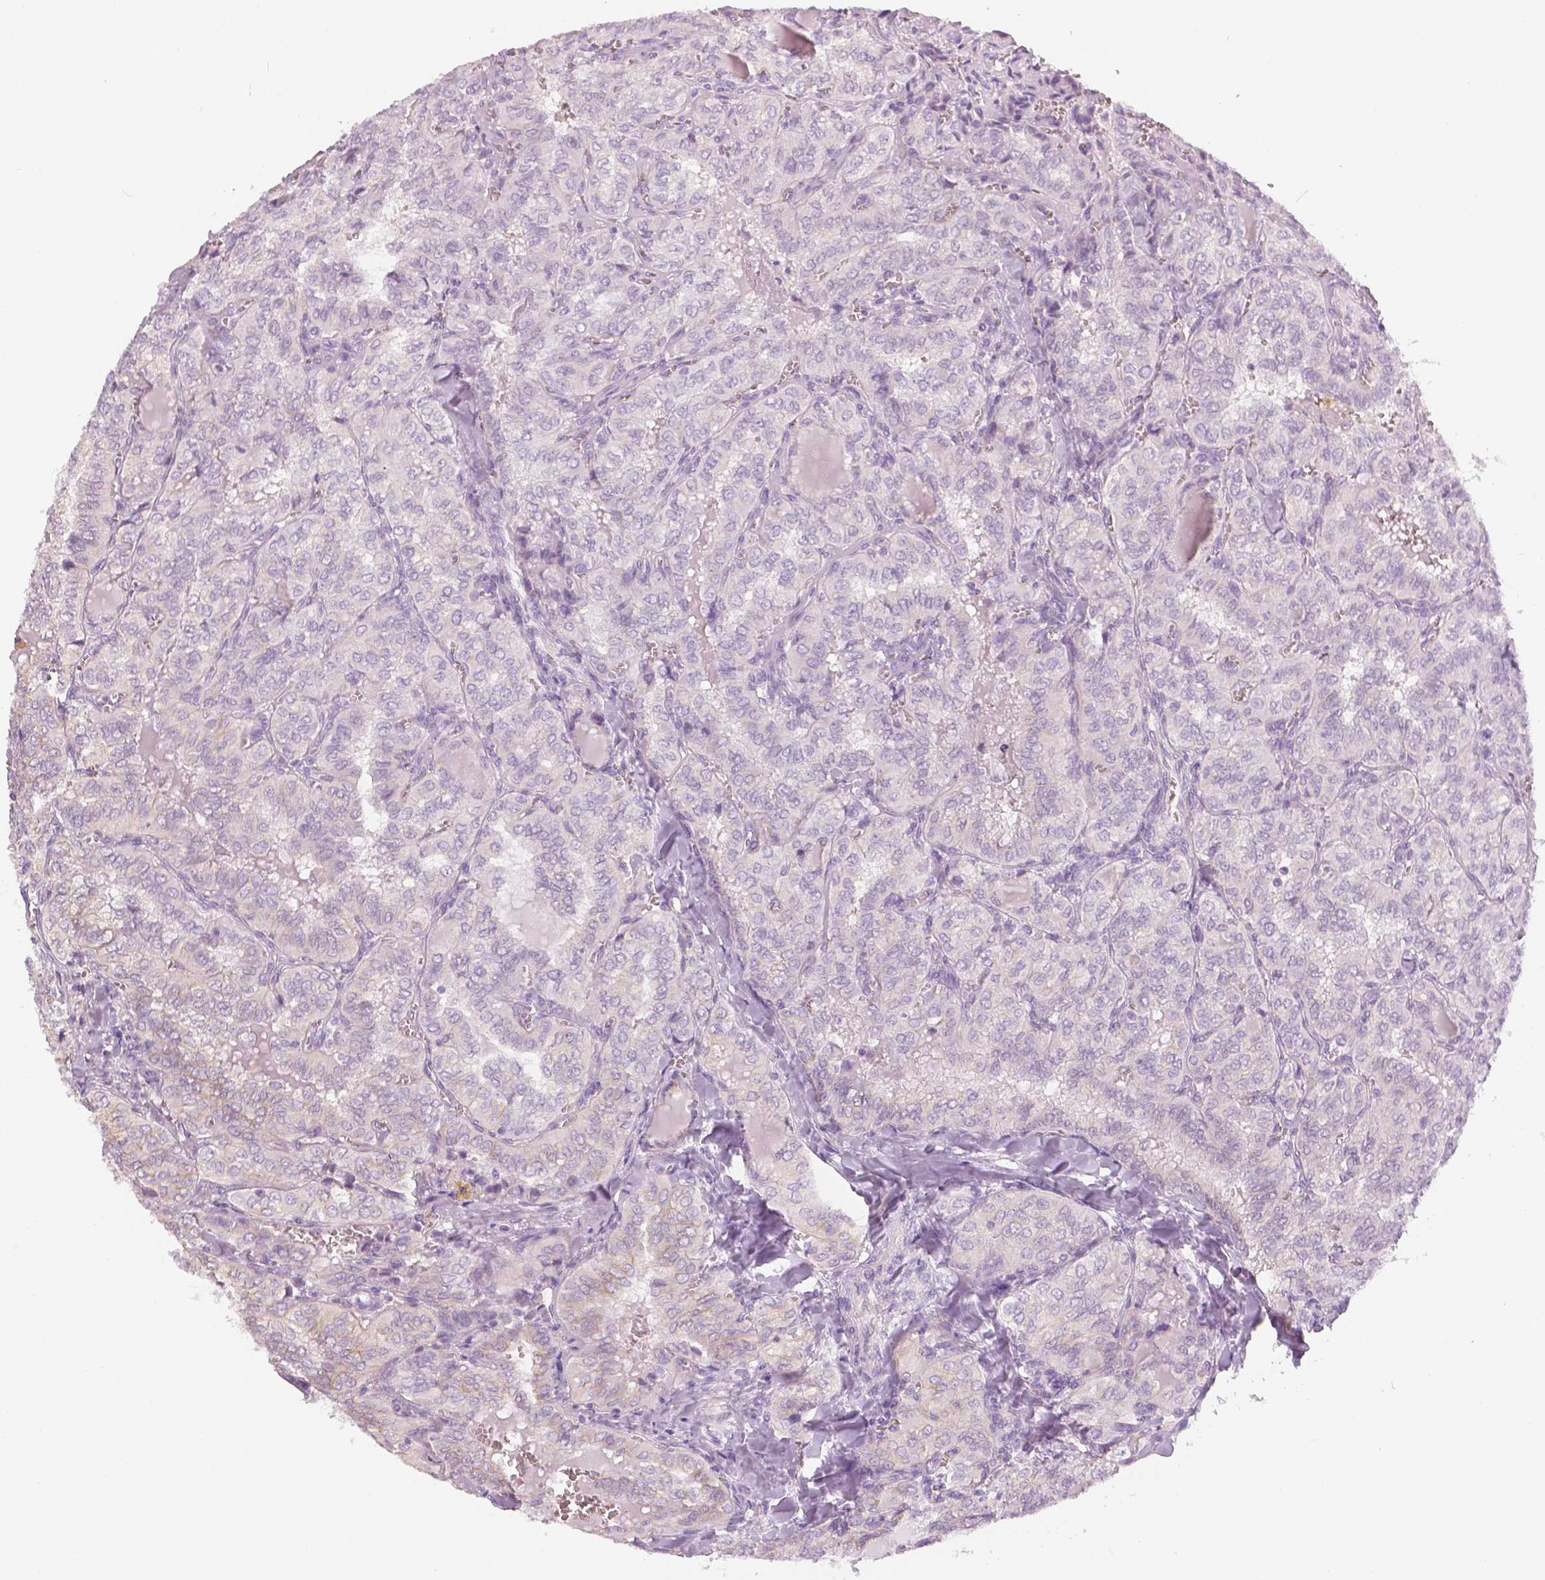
{"staining": {"intensity": "negative", "quantity": "none", "location": "none"}, "tissue": "thyroid cancer", "cell_type": "Tumor cells", "image_type": "cancer", "snomed": [{"axis": "morphology", "description": "Papillary adenocarcinoma, NOS"}, {"axis": "topography", "description": "Thyroid gland"}], "caption": "Photomicrograph shows no significant protein expression in tumor cells of papillary adenocarcinoma (thyroid).", "gene": "SLC24A1", "patient": {"sex": "female", "age": 41}}